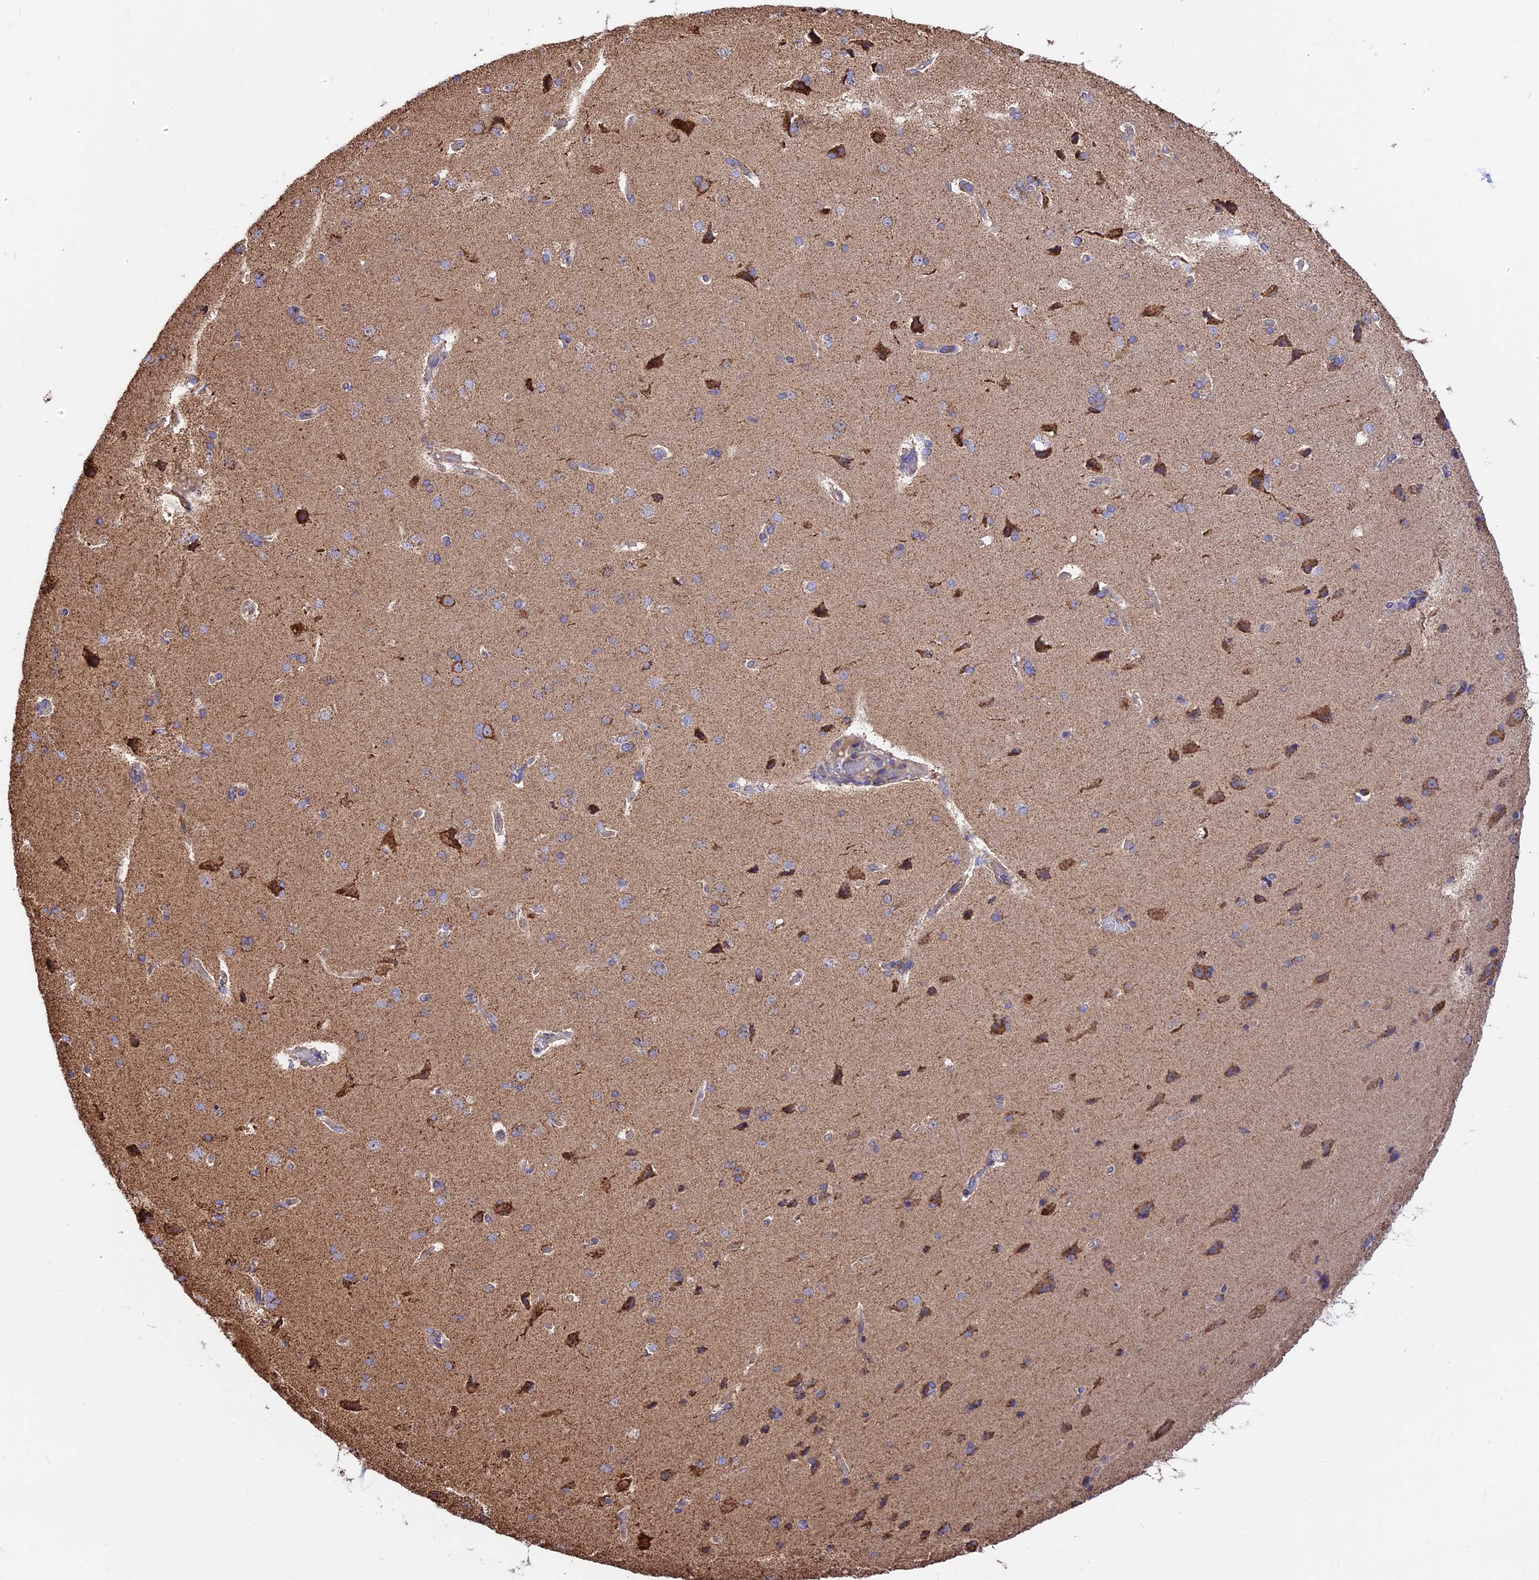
{"staining": {"intensity": "moderate", "quantity": ">75%", "location": "cytoplasmic/membranous"}, "tissue": "cerebral cortex", "cell_type": "Endothelial cells", "image_type": "normal", "snomed": [{"axis": "morphology", "description": "Normal tissue, NOS"}, {"axis": "topography", "description": "Cerebral cortex"}], "caption": "Immunohistochemical staining of normal human cerebral cortex exhibits moderate cytoplasmic/membranous protein staining in about >75% of endothelial cells.", "gene": "TTC4", "patient": {"sex": "male", "age": 62}}